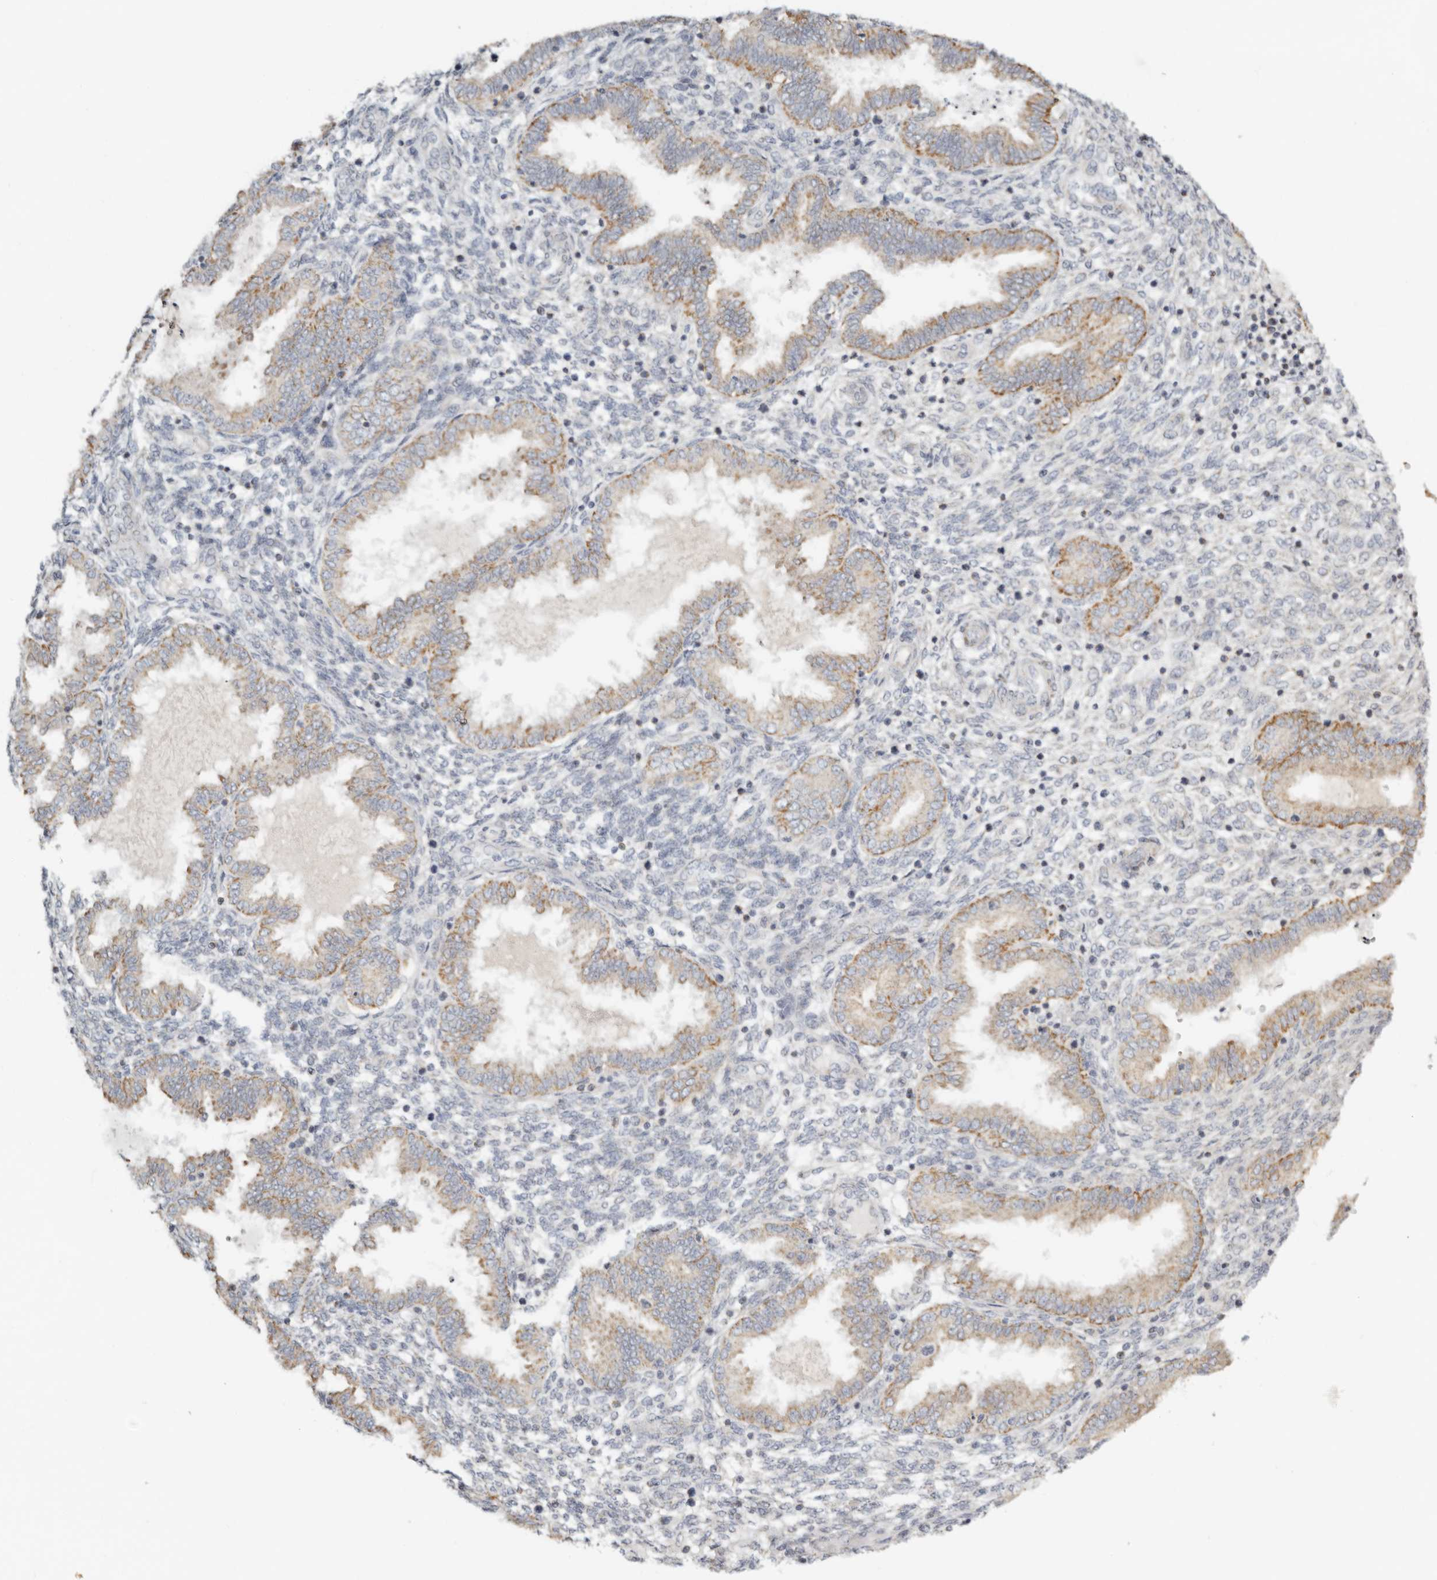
{"staining": {"intensity": "negative", "quantity": "none", "location": "none"}, "tissue": "endometrium", "cell_type": "Cells in endometrial stroma", "image_type": "normal", "snomed": [{"axis": "morphology", "description": "Normal tissue, NOS"}, {"axis": "topography", "description": "Endometrium"}], "caption": "Cells in endometrial stroma show no significant staining in unremarkable endometrium.", "gene": "KDF1", "patient": {"sex": "female", "age": 33}}